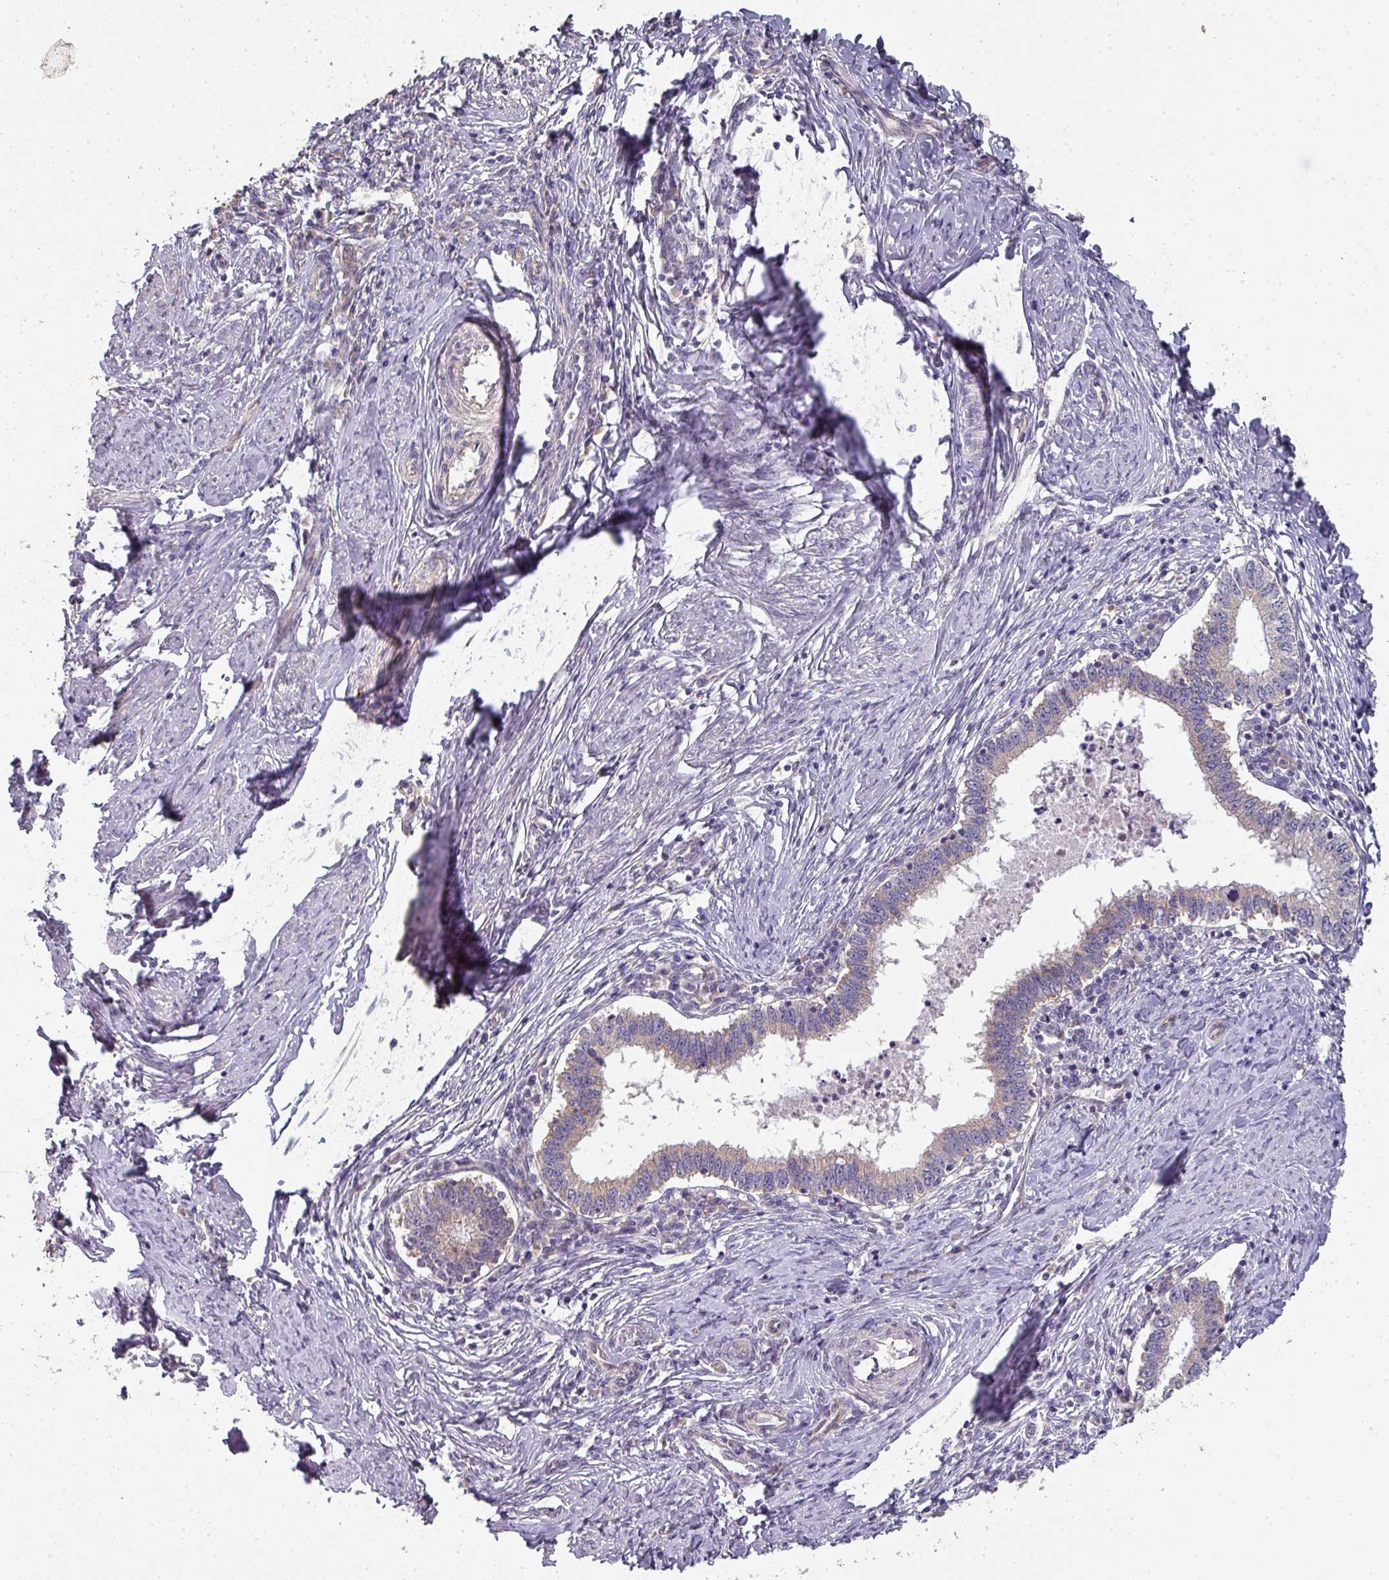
{"staining": {"intensity": "weak", "quantity": "<25%", "location": "cytoplasmic/membranous"}, "tissue": "cervical cancer", "cell_type": "Tumor cells", "image_type": "cancer", "snomed": [{"axis": "morphology", "description": "Adenocarcinoma, NOS"}, {"axis": "topography", "description": "Cervix"}], "caption": "Immunohistochemical staining of human adenocarcinoma (cervical) exhibits no significant staining in tumor cells.", "gene": "PCDH1", "patient": {"sex": "female", "age": 36}}